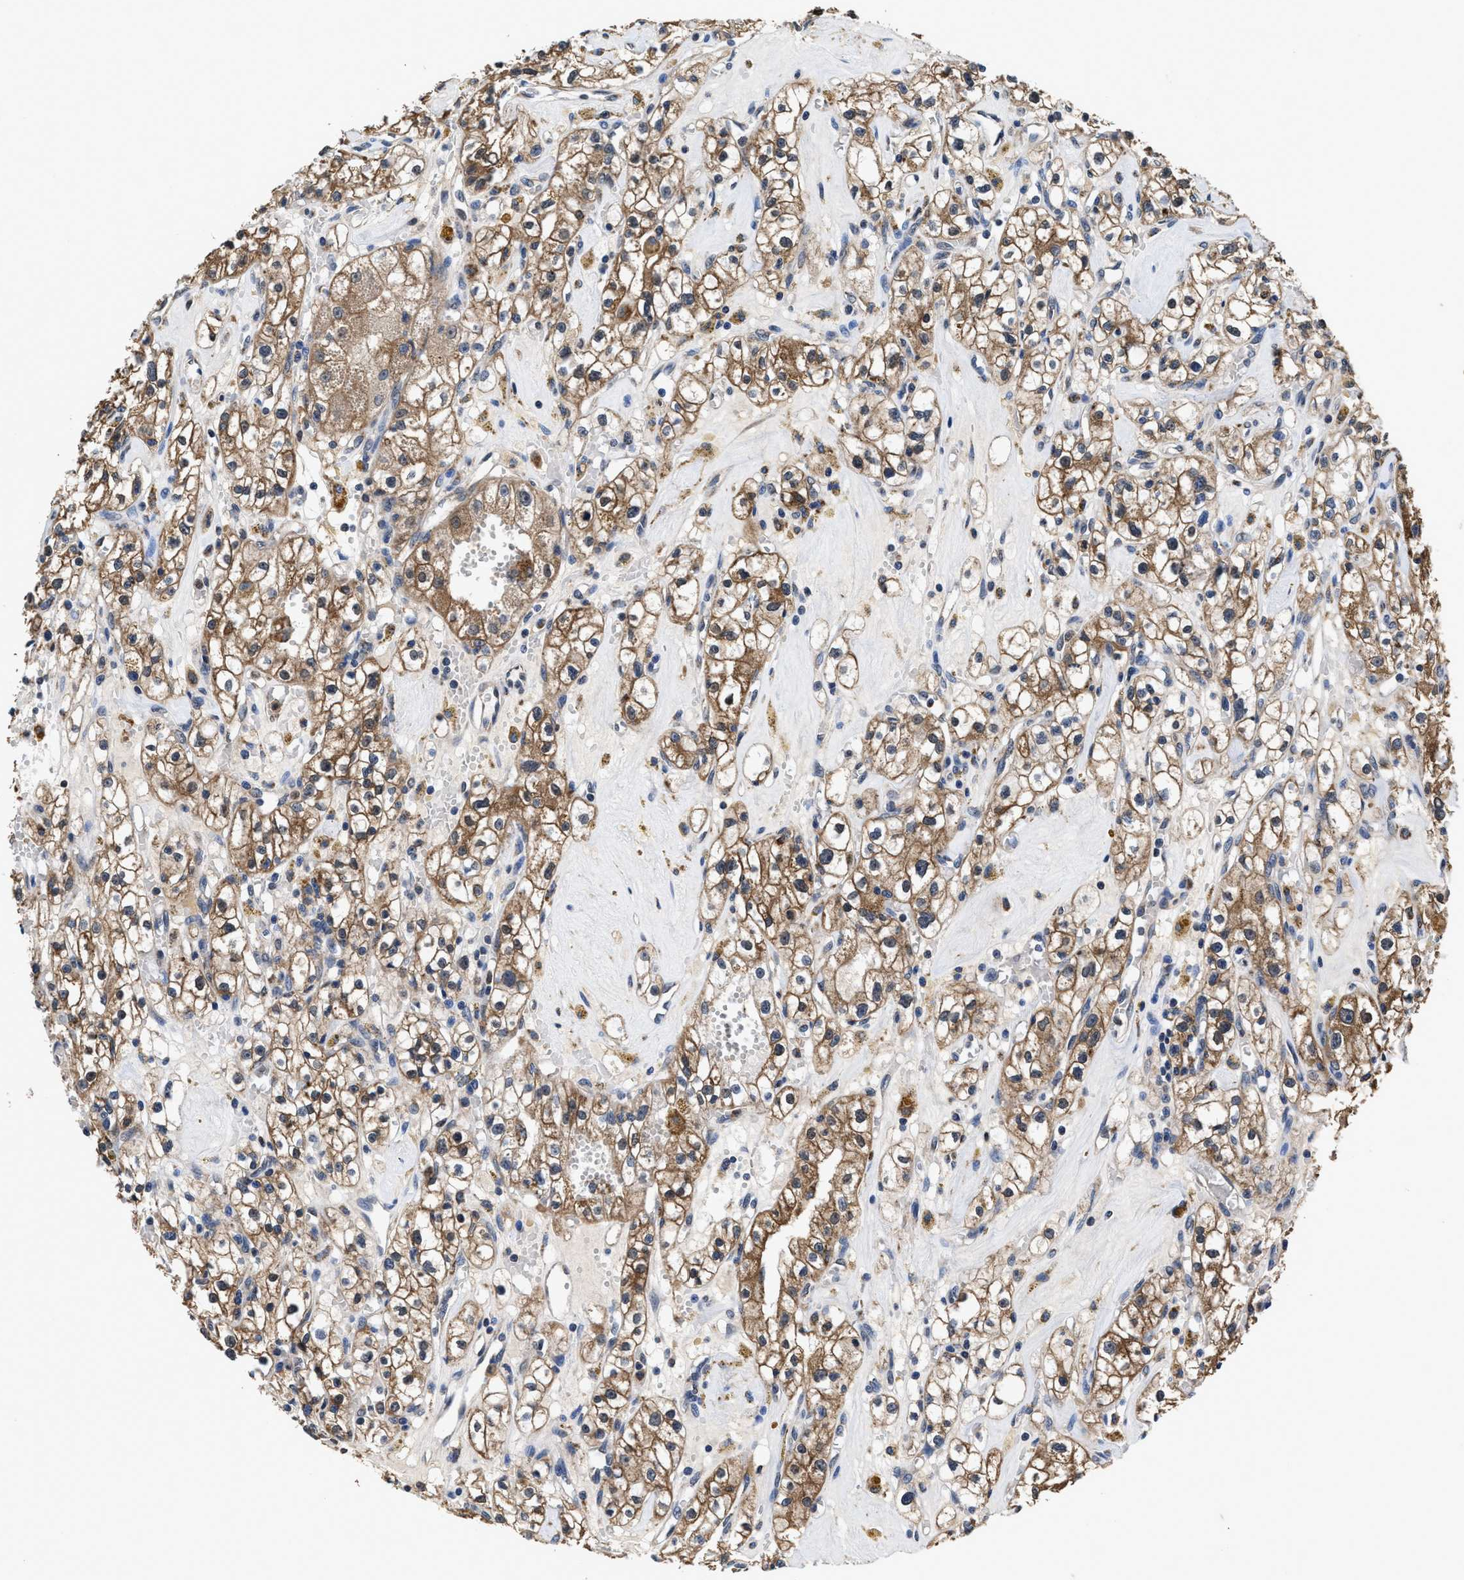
{"staining": {"intensity": "moderate", "quantity": ">75%", "location": "cytoplasmic/membranous"}, "tissue": "renal cancer", "cell_type": "Tumor cells", "image_type": "cancer", "snomed": [{"axis": "morphology", "description": "Adenocarcinoma, NOS"}, {"axis": "topography", "description": "Kidney"}], "caption": "Protein analysis of renal cancer (adenocarcinoma) tissue exhibits moderate cytoplasmic/membranous staining in about >75% of tumor cells.", "gene": "ACLY", "patient": {"sex": "male", "age": 56}}